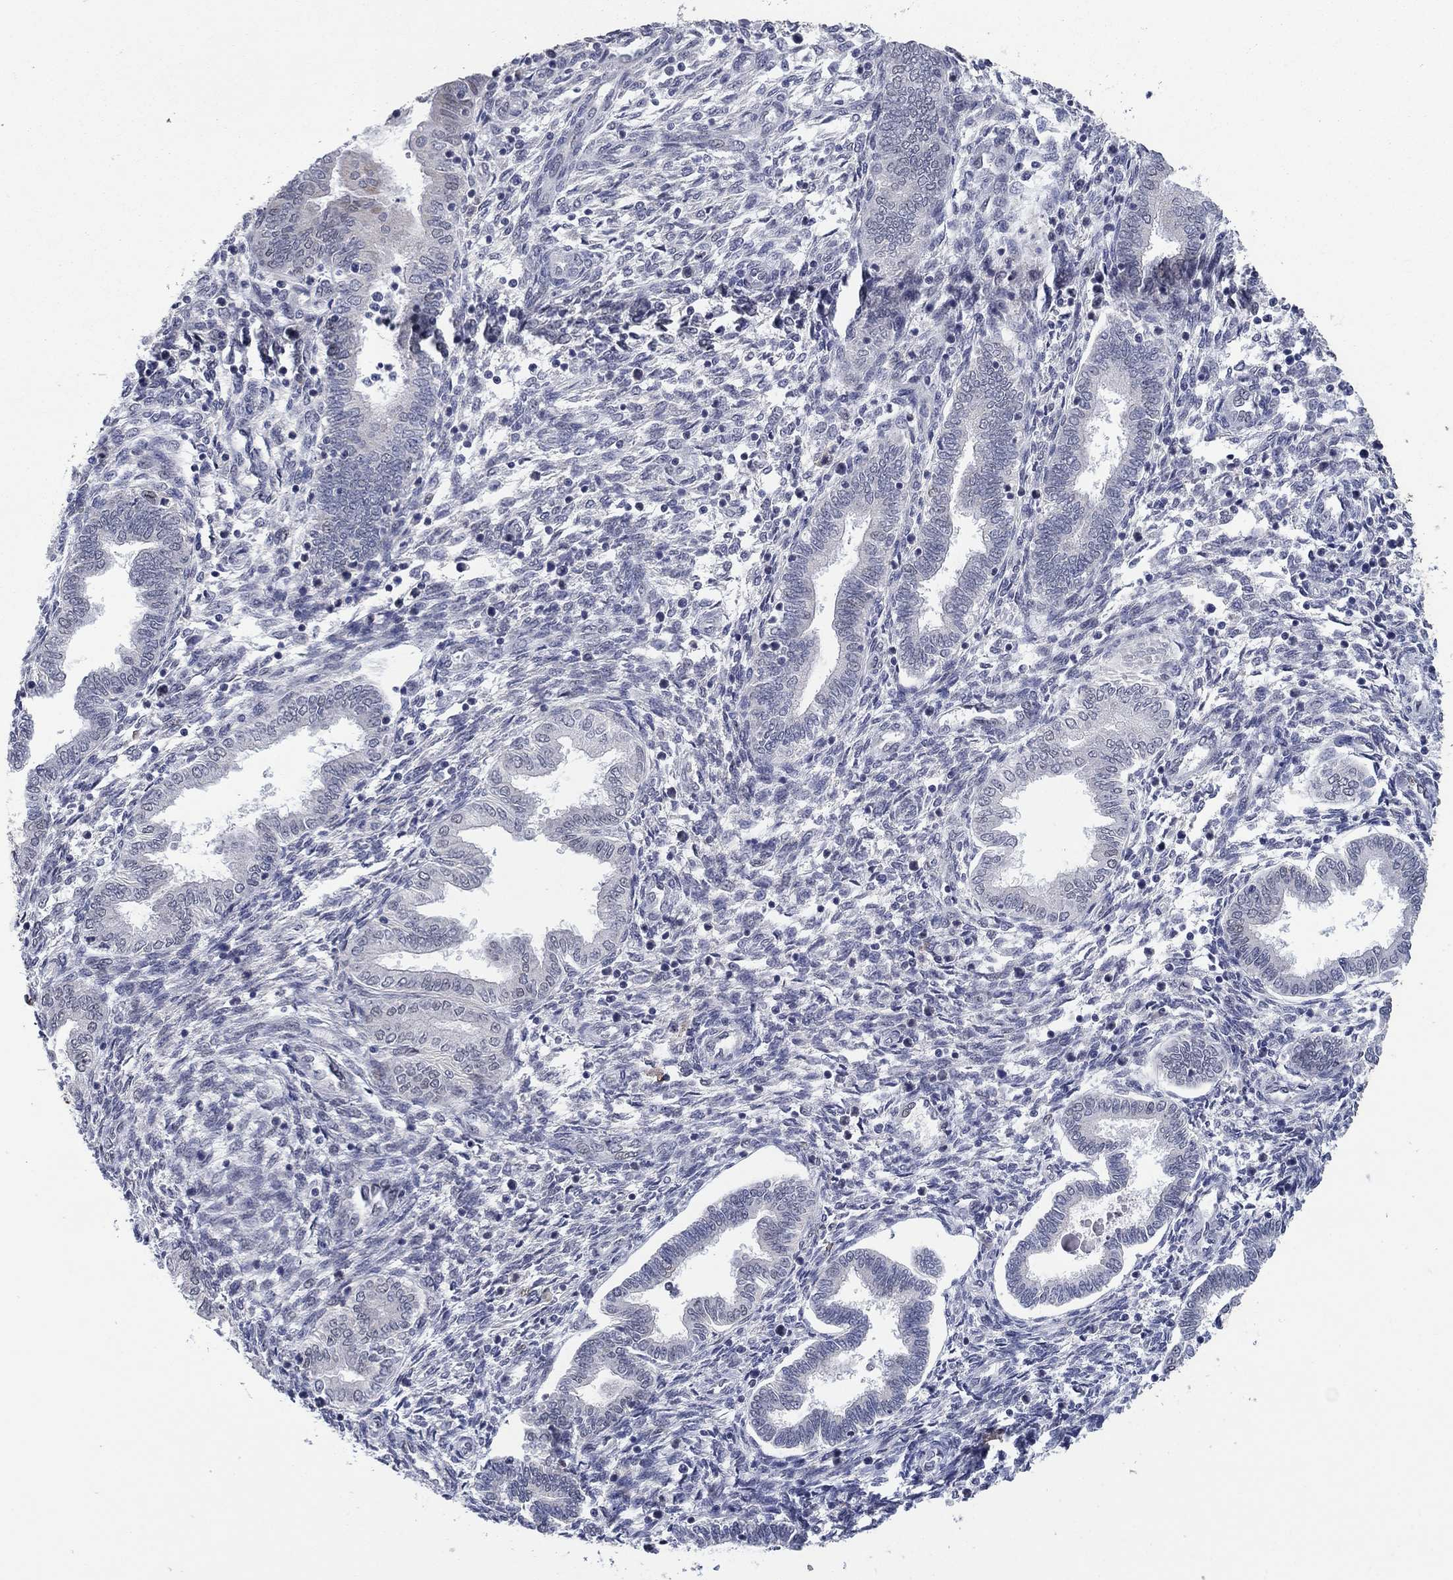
{"staining": {"intensity": "negative", "quantity": "none", "location": "none"}, "tissue": "endometrium", "cell_type": "Cells in endometrial stroma", "image_type": "normal", "snomed": [{"axis": "morphology", "description": "Normal tissue, NOS"}, {"axis": "topography", "description": "Endometrium"}], "caption": "This is a image of immunohistochemistry (IHC) staining of benign endometrium, which shows no positivity in cells in endometrial stroma. (Brightfield microscopy of DAB immunohistochemistry (IHC) at high magnification).", "gene": "SDC1", "patient": {"sex": "female", "age": 42}}